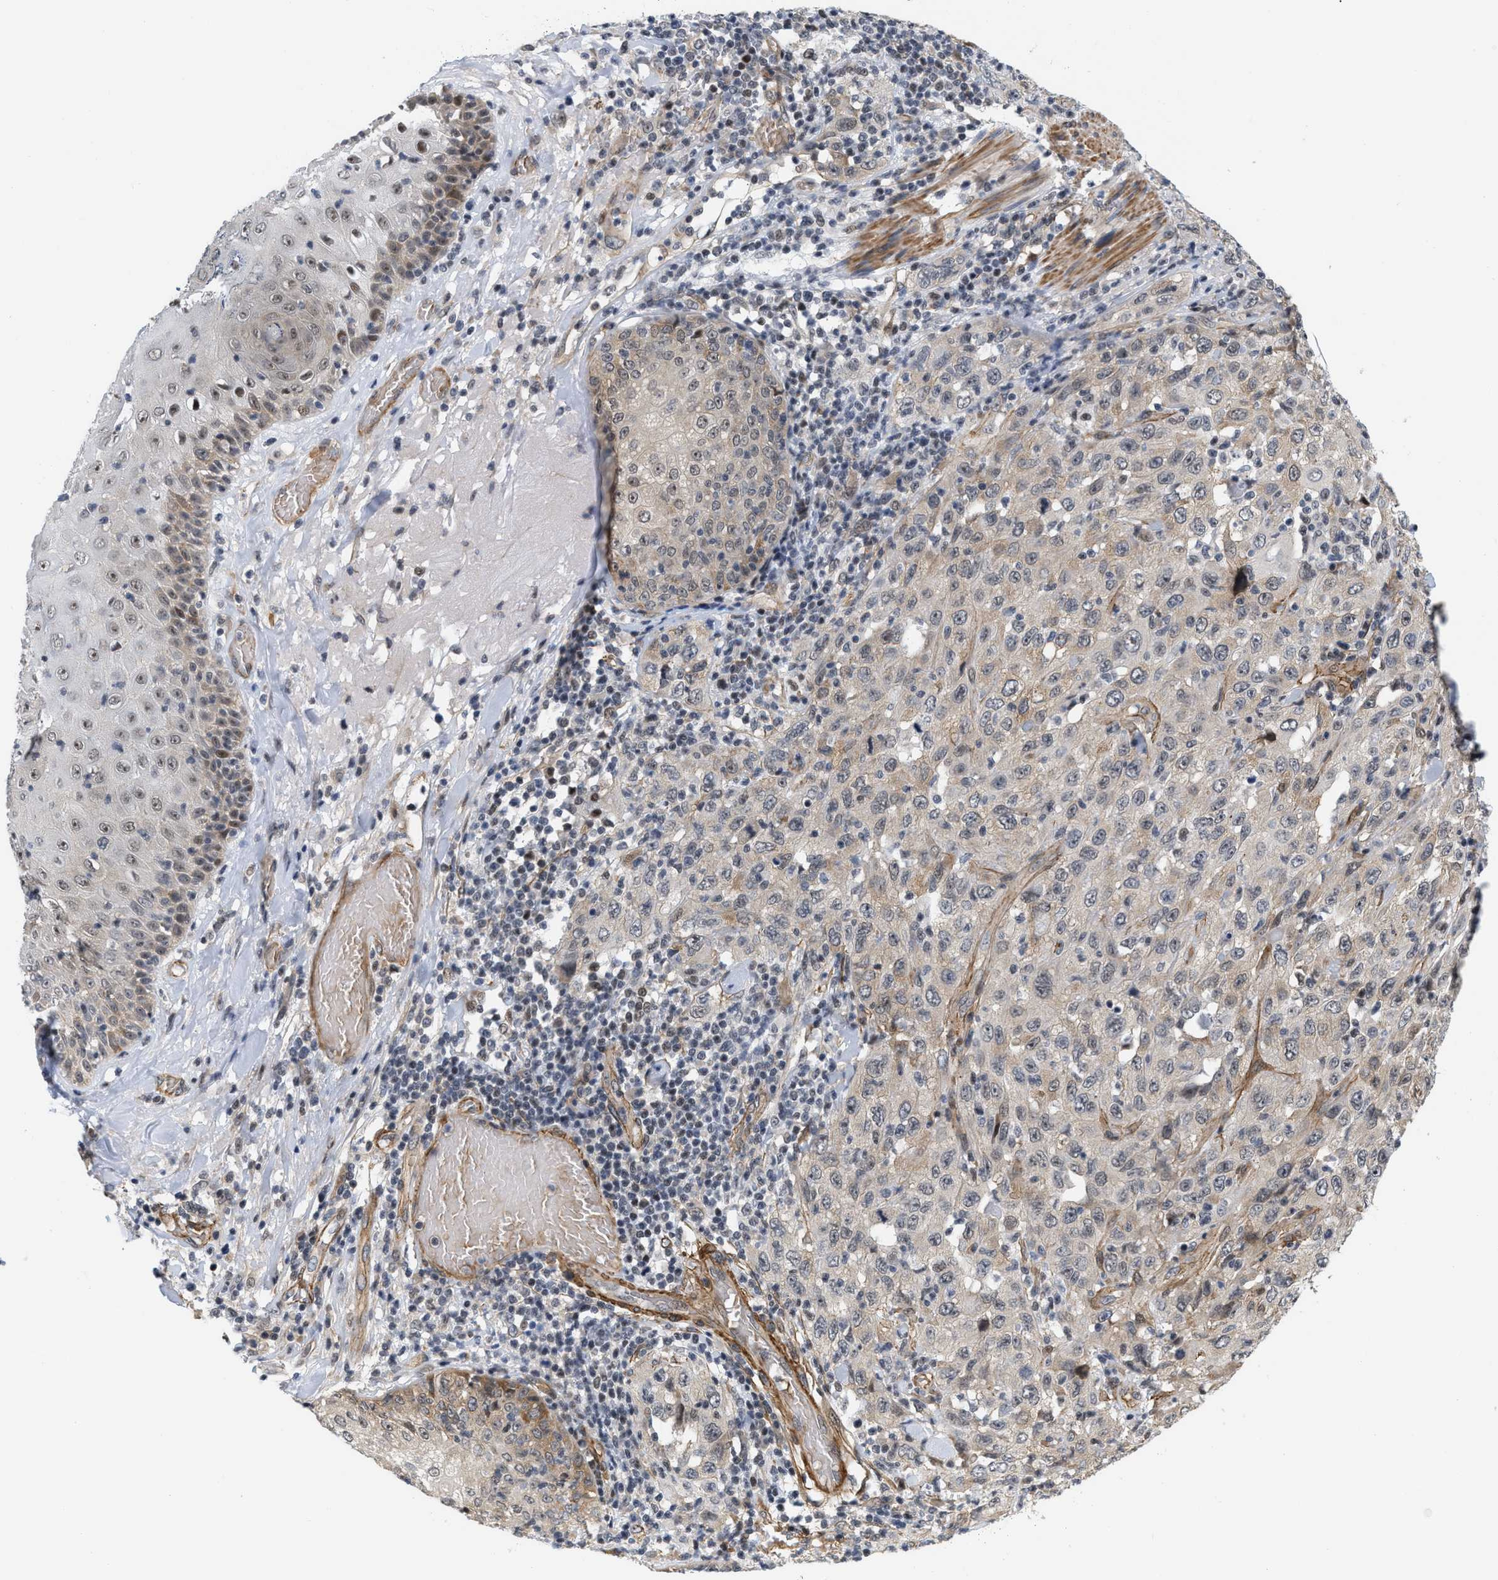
{"staining": {"intensity": "weak", "quantity": "25%-75%", "location": "cytoplasmic/membranous,nuclear"}, "tissue": "skin cancer", "cell_type": "Tumor cells", "image_type": "cancer", "snomed": [{"axis": "morphology", "description": "Squamous cell carcinoma, NOS"}, {"axis": "topography", "description": "Skin"}], "caption": "Skin cancer stained with IHC exhibits weak cytoplasmic/membranous and nuclear staining in approximately 25%-75% of tumor cells.", "gene": "GPRASP2", "patient": {"sex": "female", "age": 88}}